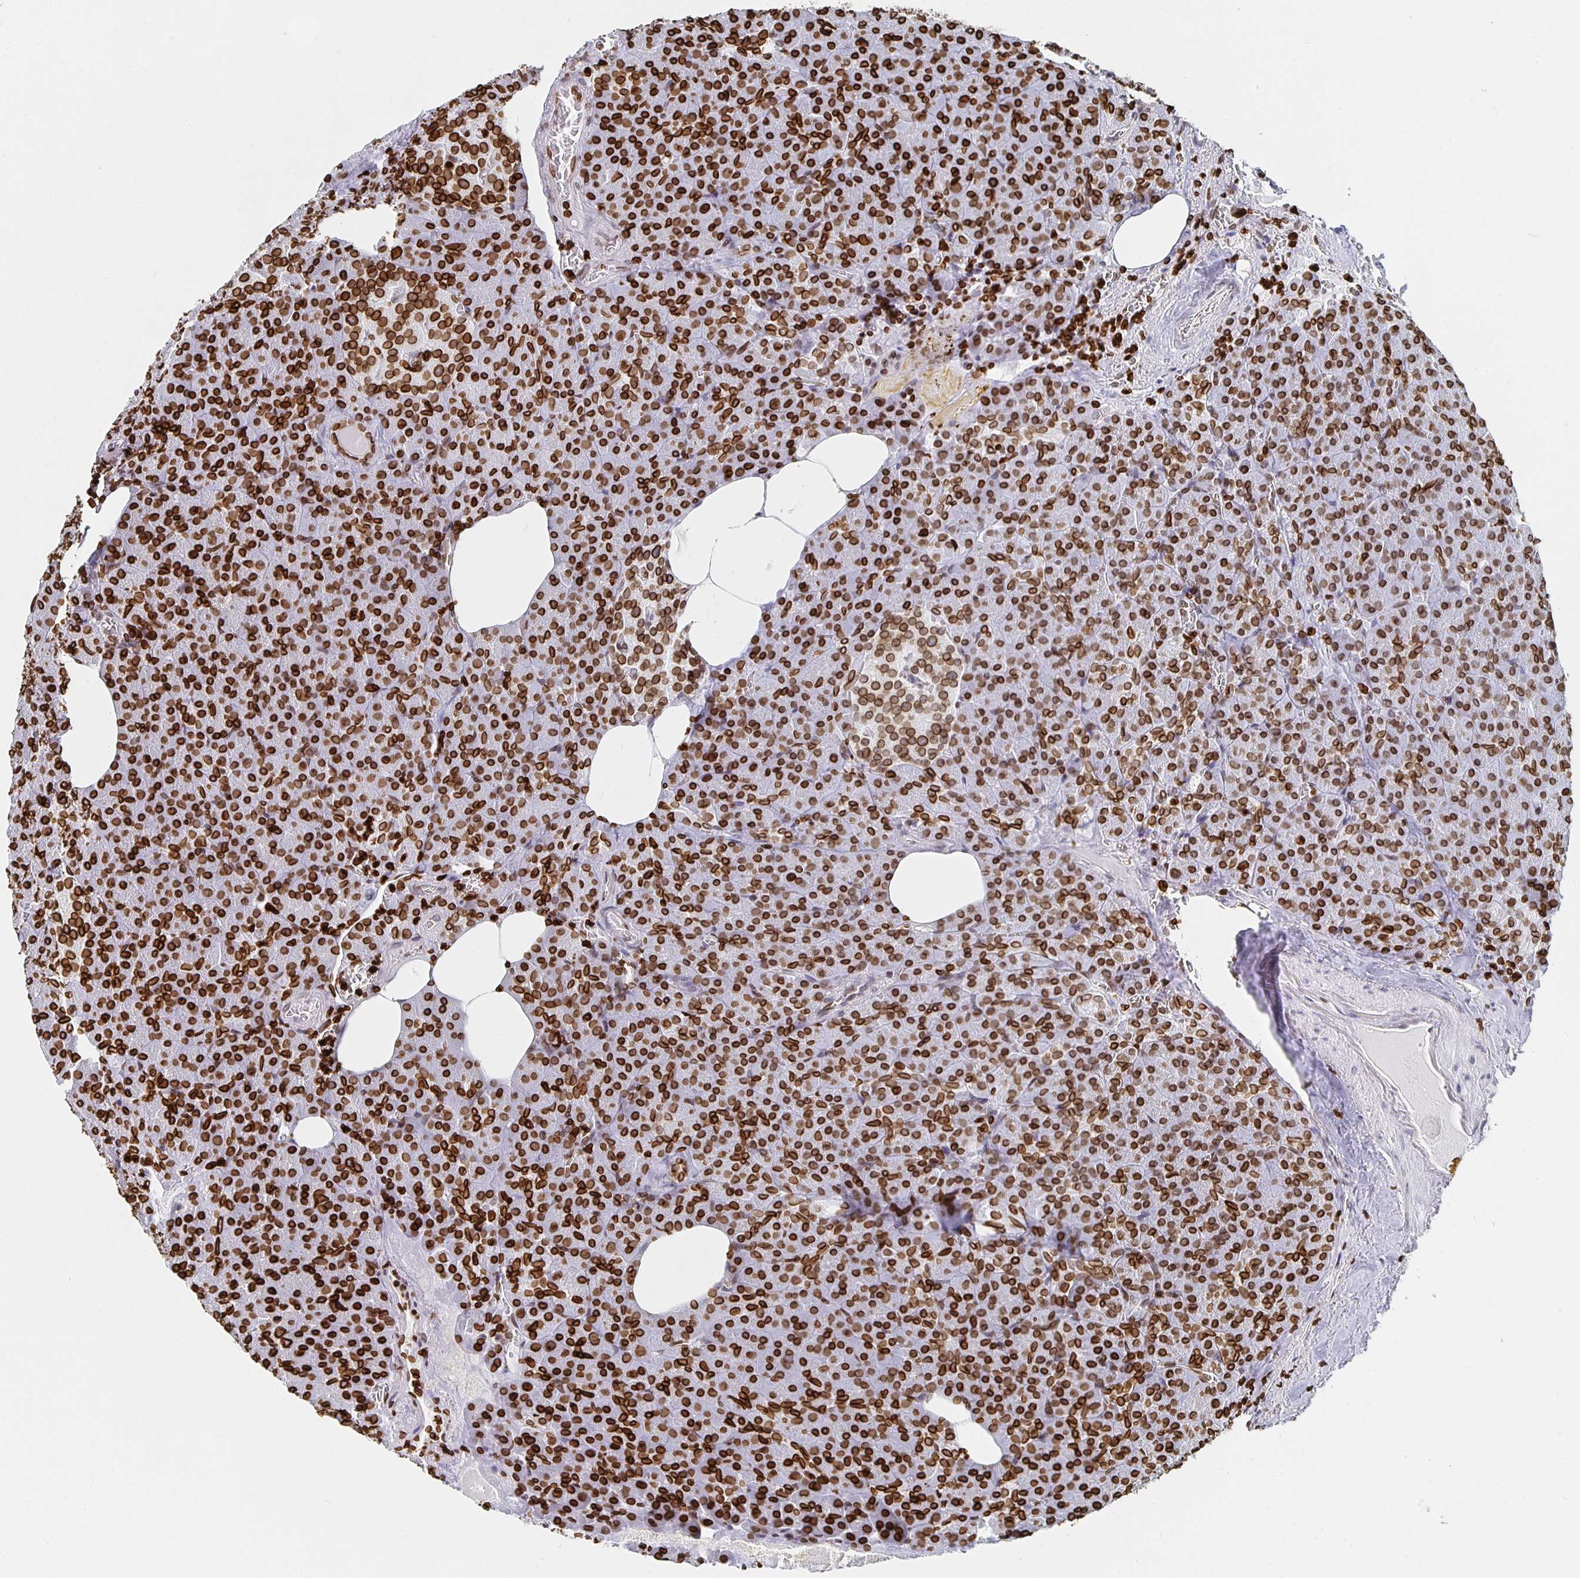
{"staining": {"intensity": "strong", "quantity": ">75%", "location": "cytoplasmic/membranous,nuclear"}, "tissue": "pancreas", "cell_type": "Exocrine glandular cells", "image_type": "normal", "snomed": [{"axis": "morphology", "description": "Normal tissue, NOS"}, {"axis": "topography", "description": "Pancreas"}], "caption": "Pancreas was stained to show a protein in brown. There is high levels of strong cytoplasmic/membranous,nuclear staining in approximately >75% of exocrine glandular cells. (DAB = brown stain, brightfield microscopy at high magnification).", "gene": "LMNB1", "patient": {"sex": "female", "age": 74}}